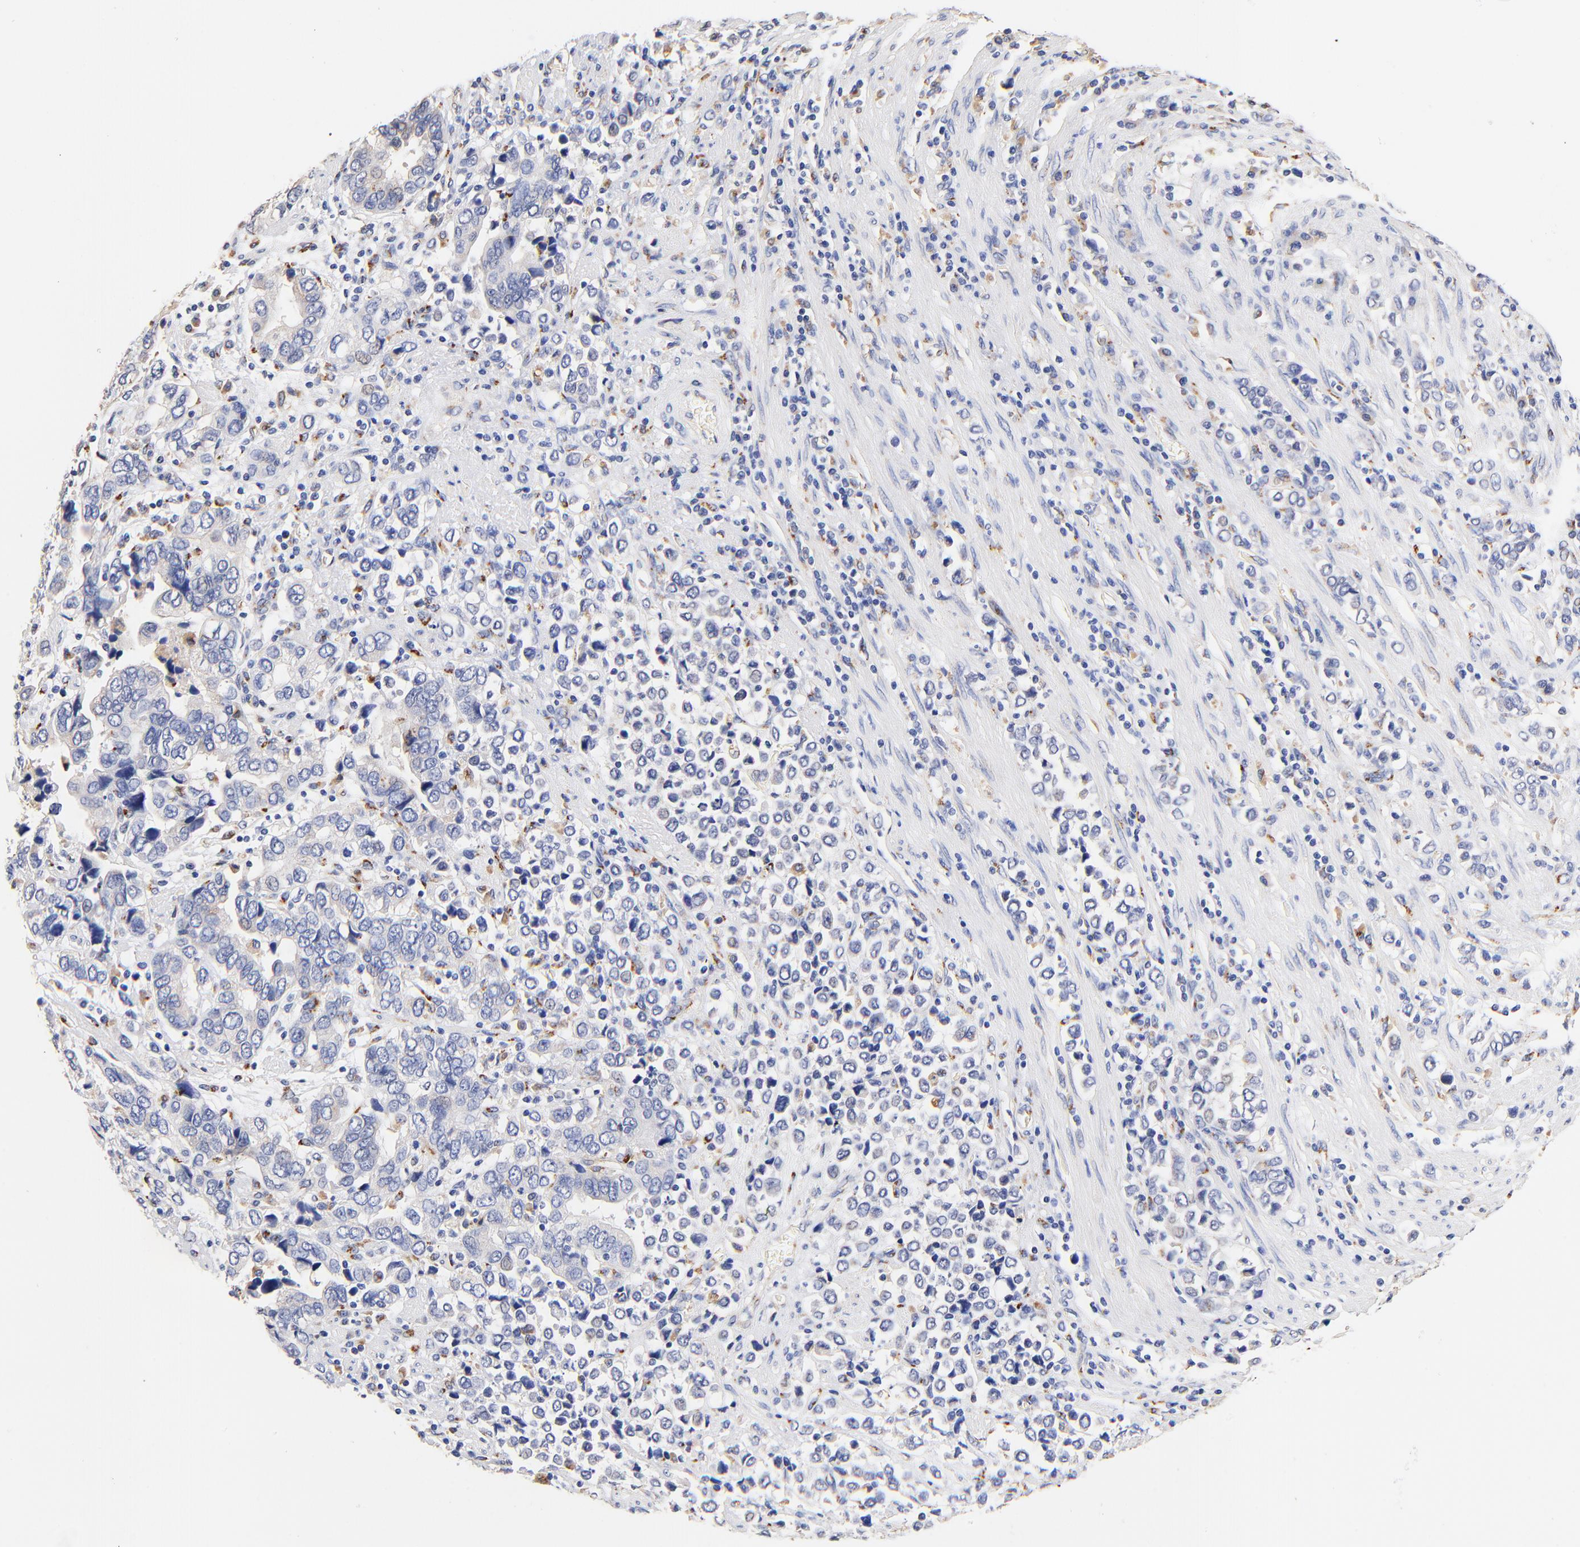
{"staining": {"intensity": "weak", "quantity": "<25%", "location": "cytoplasmic/membranous"}, "tissue": "stomach cancer", "cell_type": "Tumor cells", "image_type": "cancer", "snomed": [{"axis": "morphology", "description": "Adenocarcinoma, NOS"}, {"axis": "topography", "description": "Stomach, upper"}], "caption": "High power microscopy photomicrograph of an immunohistochemistry (IHC) micrograph of stomach adenocarcinoma, revealing no significant positivity in tumor cells.", "gene": "FMNL3", "patient": {"sex": "male", "age": 76}}